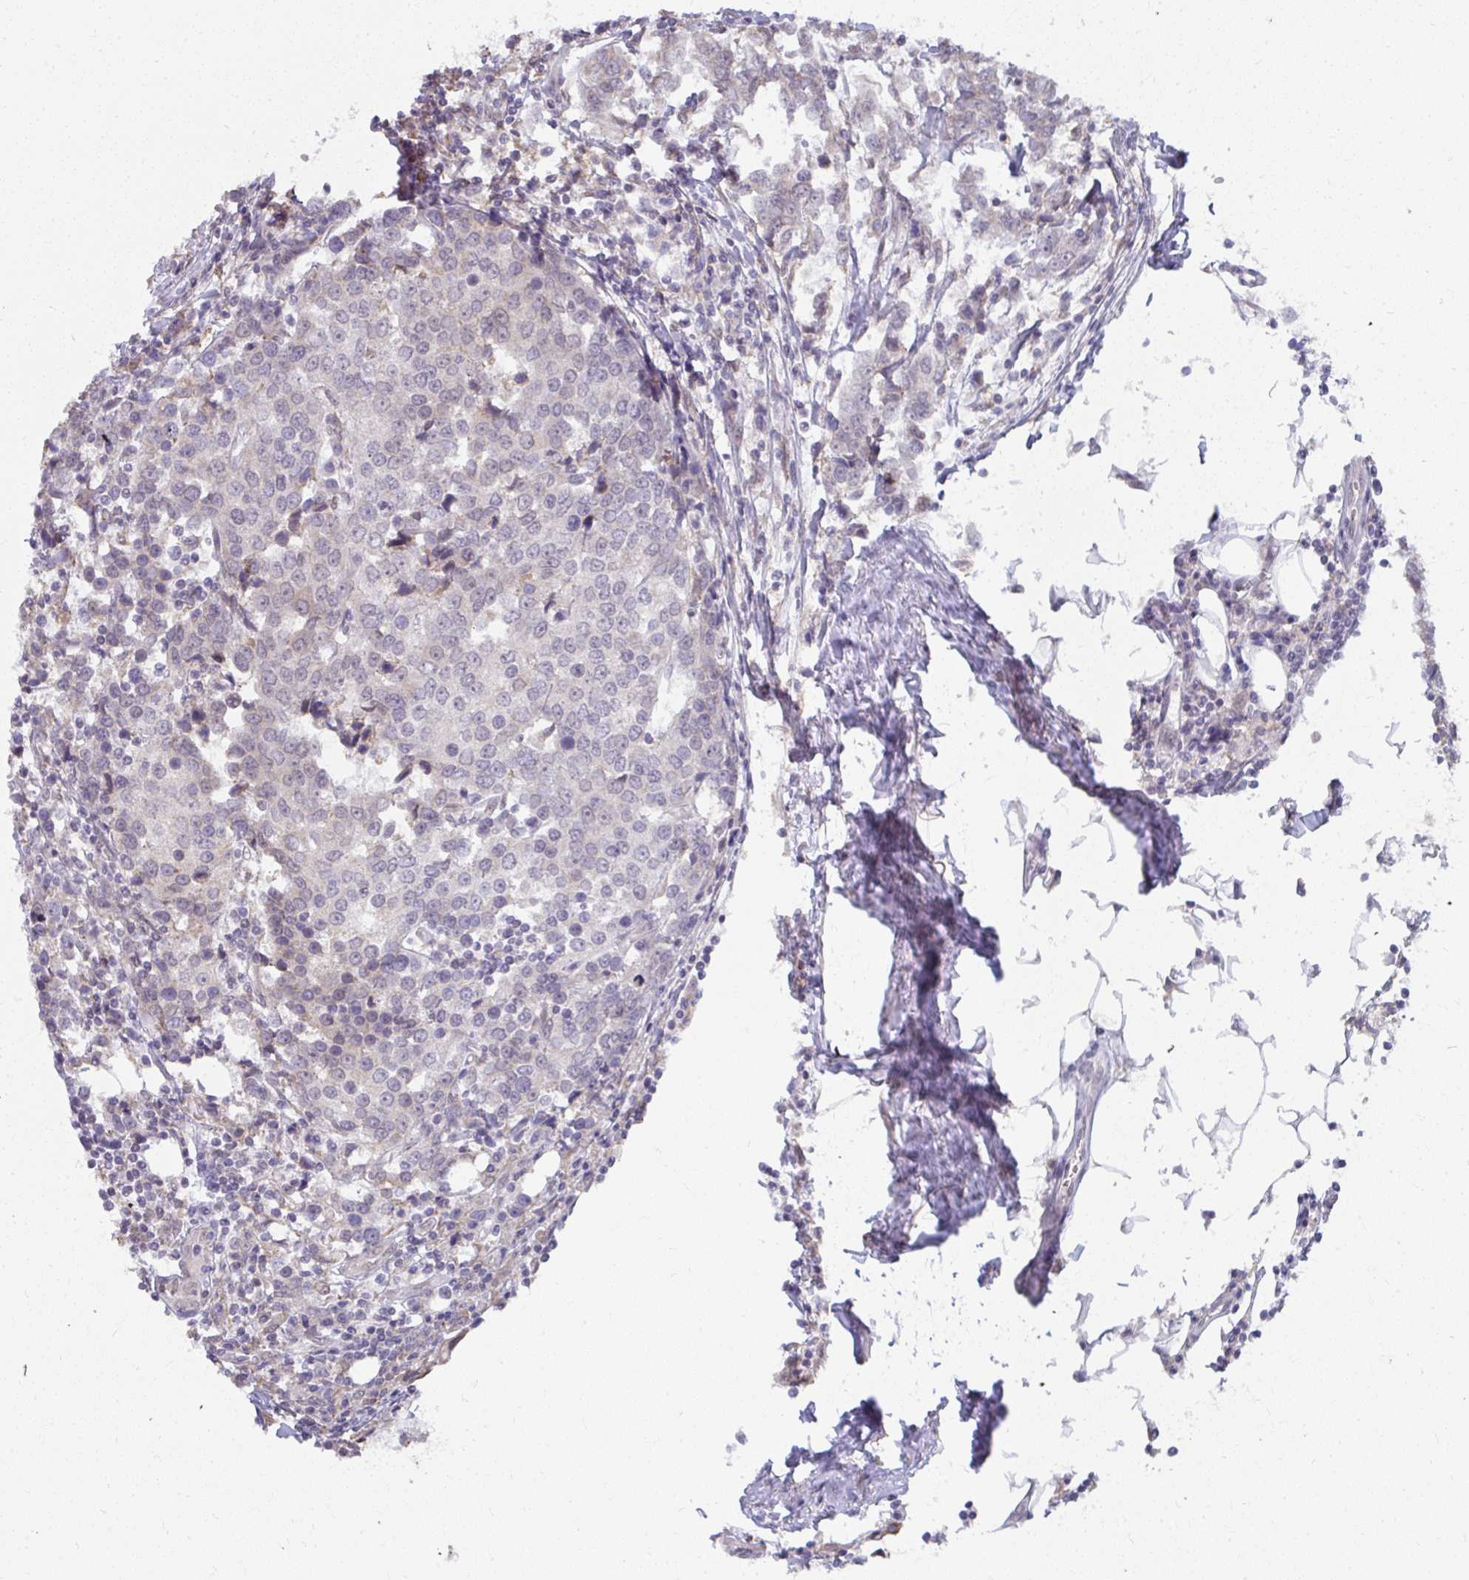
{"staining": {"intensity": "negative", "quantity": "none", "location": "none"}, "tissue": "breast cancer", "cell_type": "Tumor cells", "image_type": "cancer", "snomed": [{"axis": "morphology", "description": "Duct carcinoma"}, {"axis": "topography", "description": "Breast"}], "caption": "IHC of breast invasive ductal carcinoma displays no positivity in tumor cells.", "gene": "NMNAT1", "patient": {"sex": "female", "age": 80}}